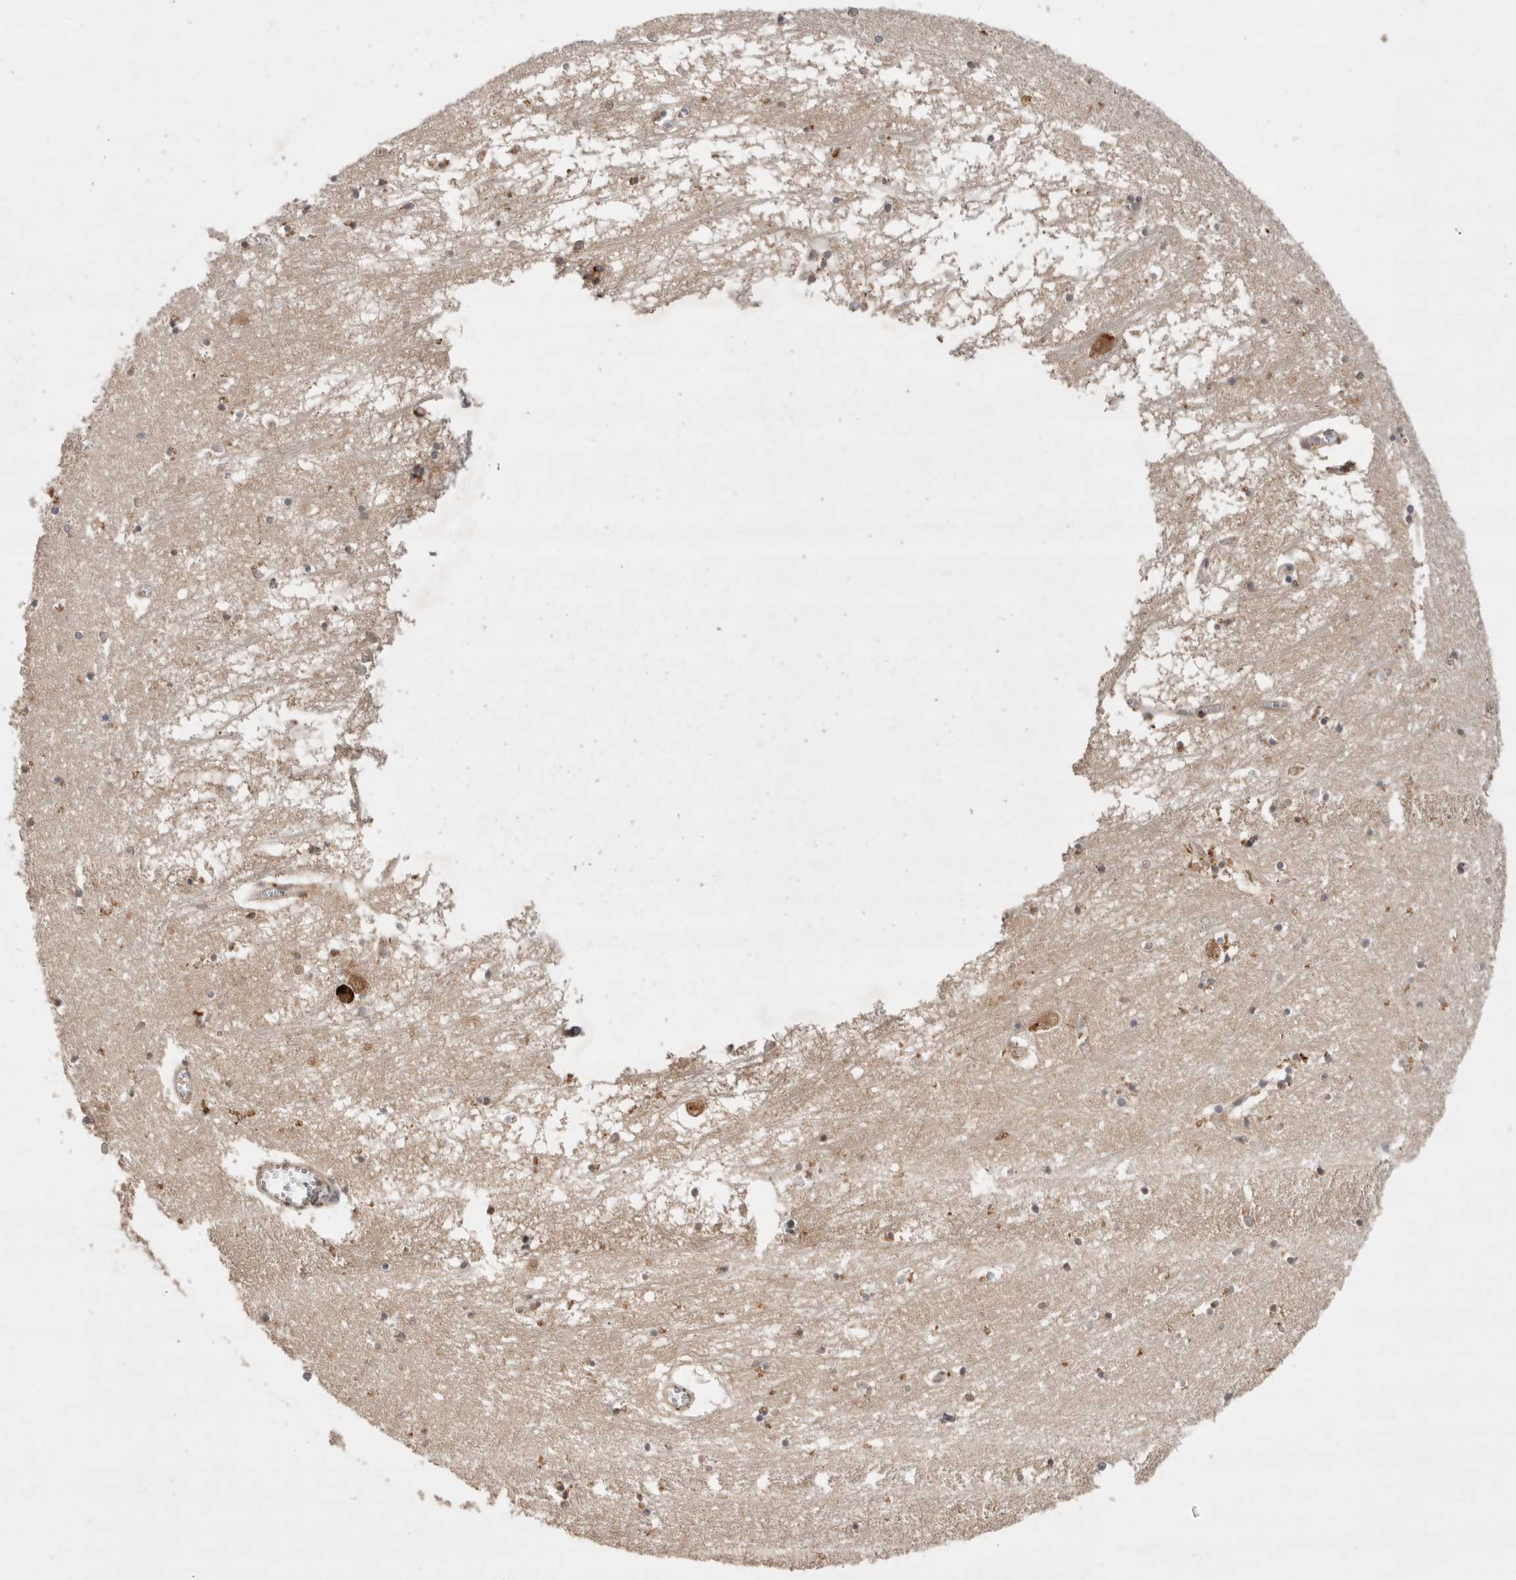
{"staining": {"intensity": "weak", "quantity": "25%-75%", "location": "nuclear"}, "tissue": "hippocampus", "cell_type": "Glial cells", "image_type": "normal", "snomed": [{"axis": "morphology", "description": "Normal tissue, NOS"}, {"axis": "topography", "description": "Hippocampus"}], "caption": "This image exhibits normal hippocampus stained with IHC to label a protein in brown. The nuclear of glial cells show weak positivity for the protein. Nuclei are counter-stained blue.", "gene": "MPHOSPH6", "patient": {"sex": "male", "age": 70}}